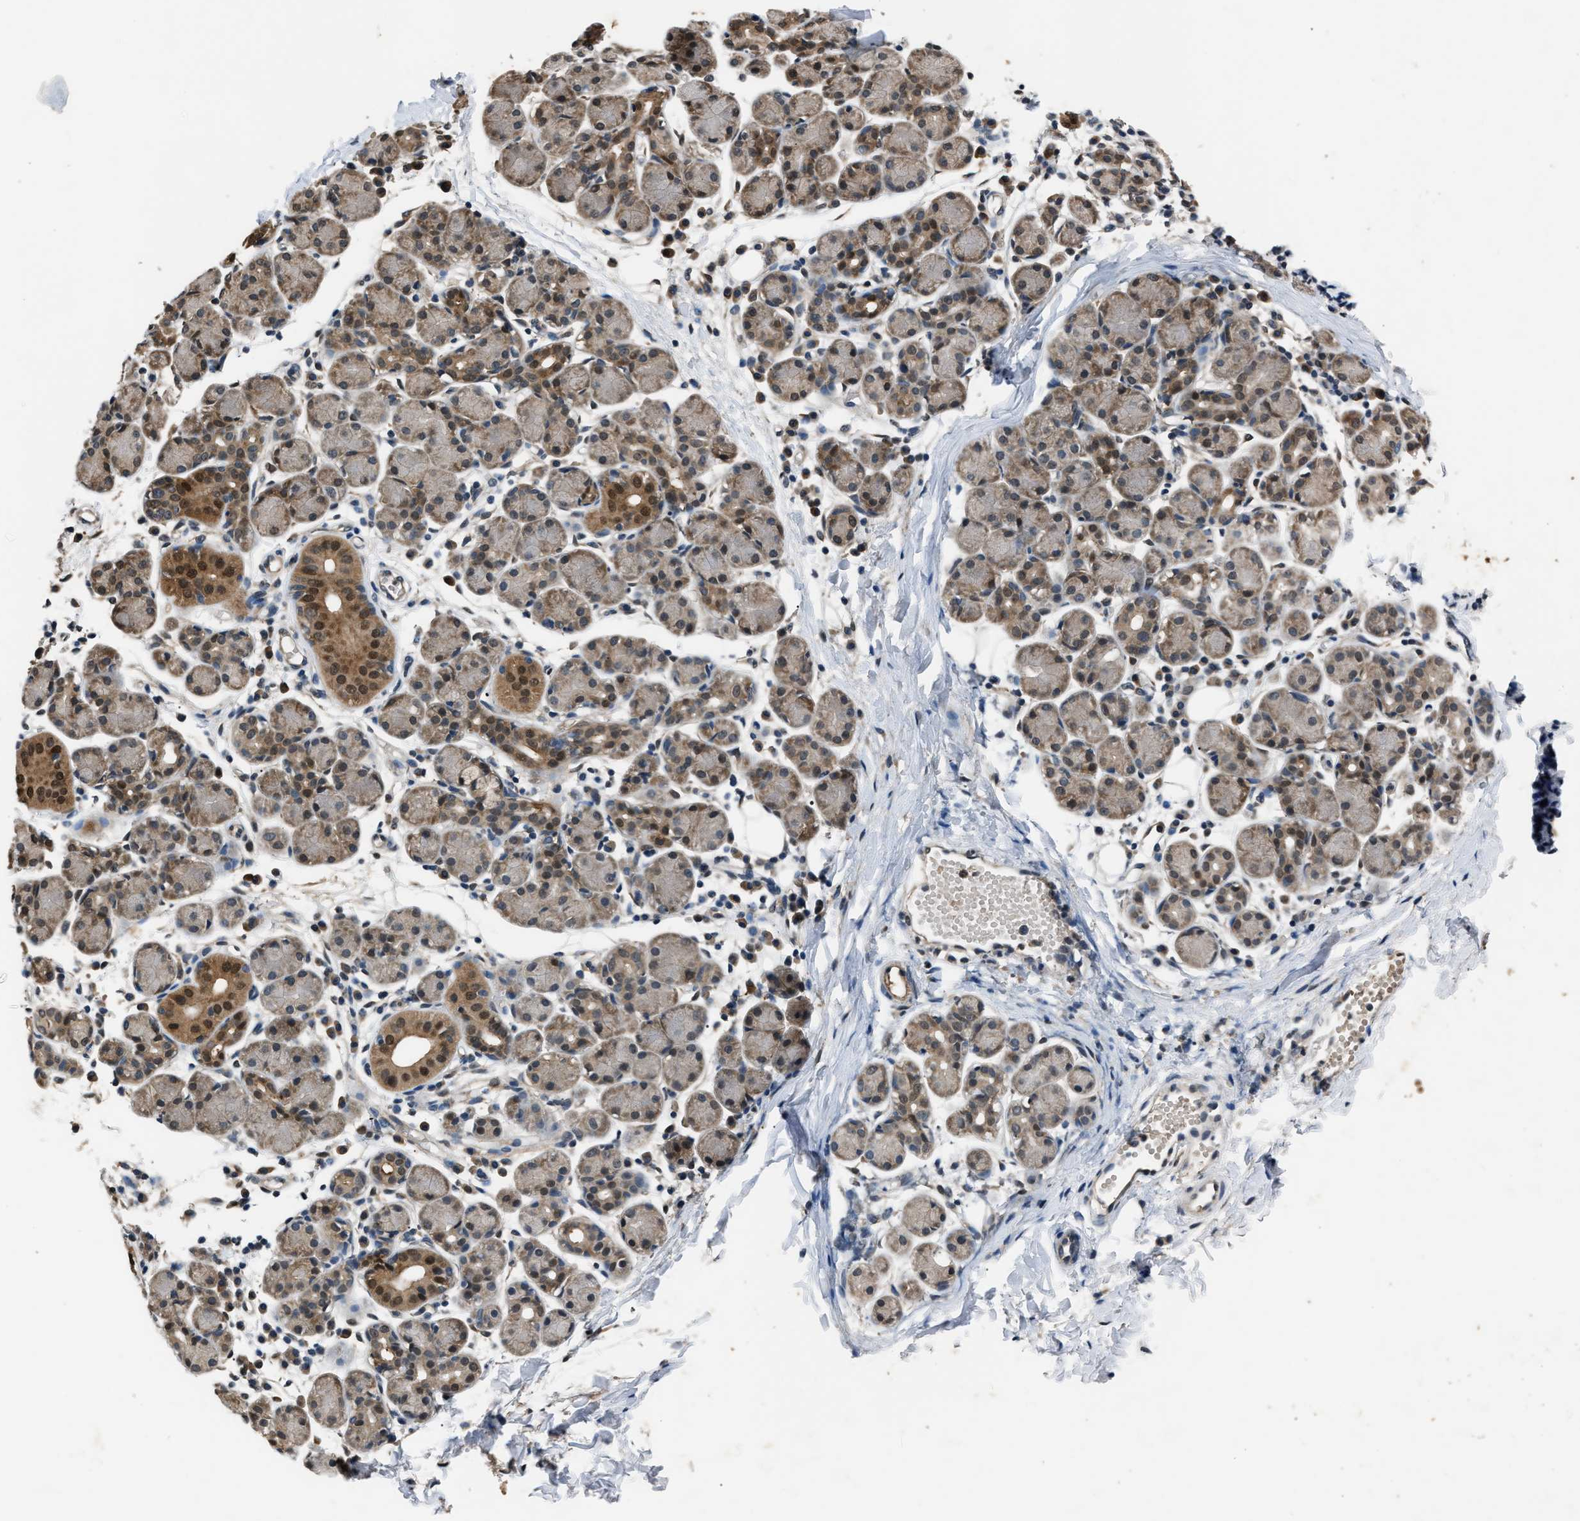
{"staining": {"intensity": "moderate", "quantity": "25%-75%", "location": "cytoplasmic/membranous,nuclear"}, "tissue": "salivary gland", "cell_type": "Glandular cells", "image_type": "normal", "snomed": [{"axis": "morphology", "description": "Normal tissue, NOS"}, {"axis": "morphology", "description": "Inflammation, NOS"}, {"axis": "topography", "description": "Lymph node"}, {"axis": "topography", "description": "Salivary gland"}], "caption": "Unremarkable salivary gland displays moderate cytoplasmic/membranous,nuclear expression in approximately 25%-75% of glandular cells.", "gene": "TP53I3", "patient": {"sex": "male", "age": 3}}